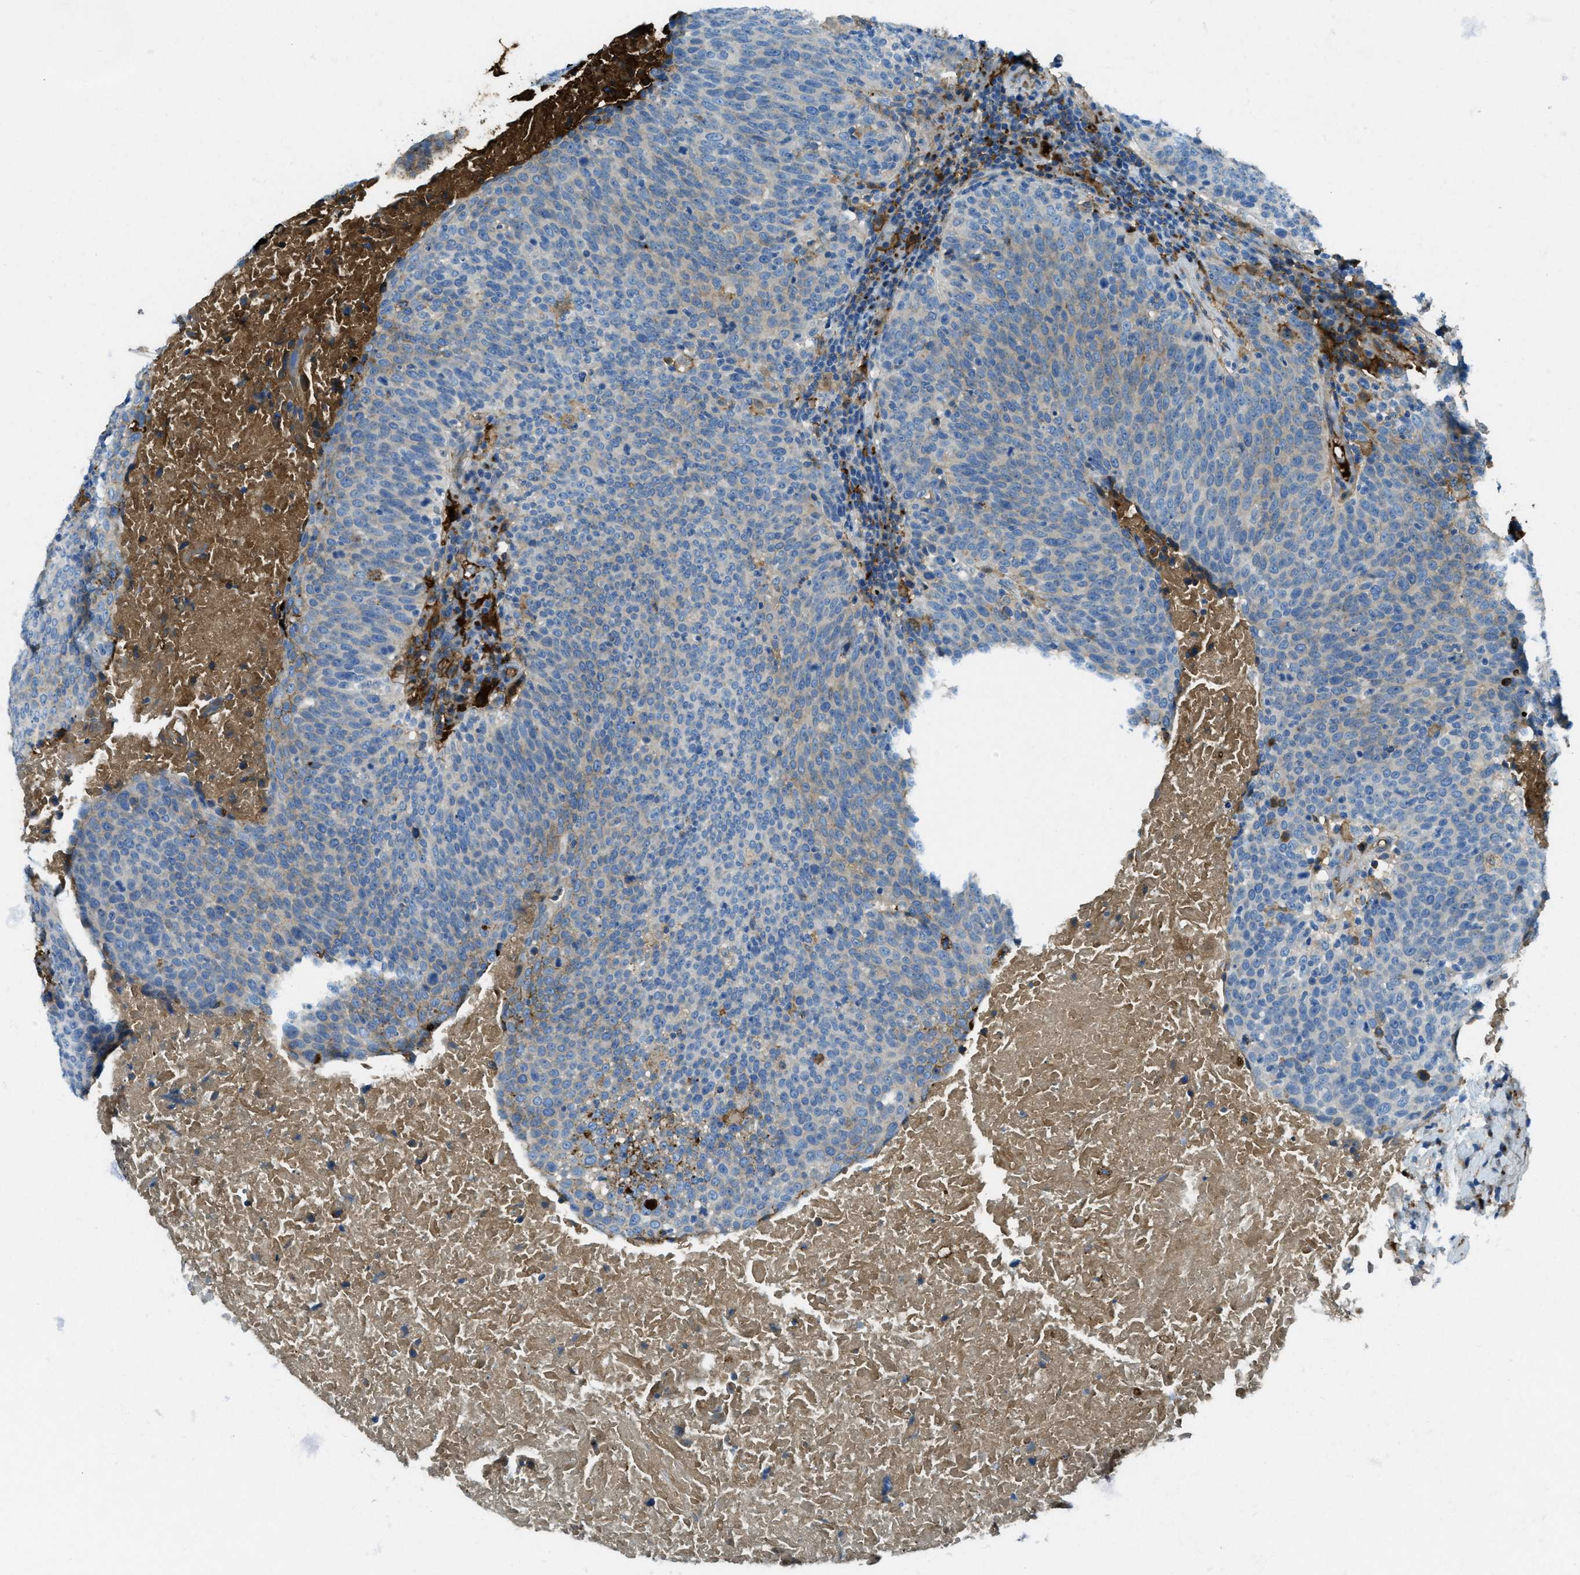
{"staining": {"intensity": "weak", "quantity": "<25%", "location": "cytoplasmic/membranous"}, "tissue": "head and neck cancer", "cell_type": "Tumor cells", "image_type": "cancer", "snomed": [{"axis": "morphology", "description": "Squamous cell carcinoma, NOS"}, {"axis": "morphology", "description": "Squamous cell carcinoma, metastatic, NOS"}, {"axis": "topography", "description": "Lymph node"}, {"axis": "topography", "description": "Head-Neck"}], "caption": "The IHC image has no significant positivity in tumor cells of head and neck cancer tissue.", "gene": "TRIM59", "patient": {"sex": "male", "age": 62}}